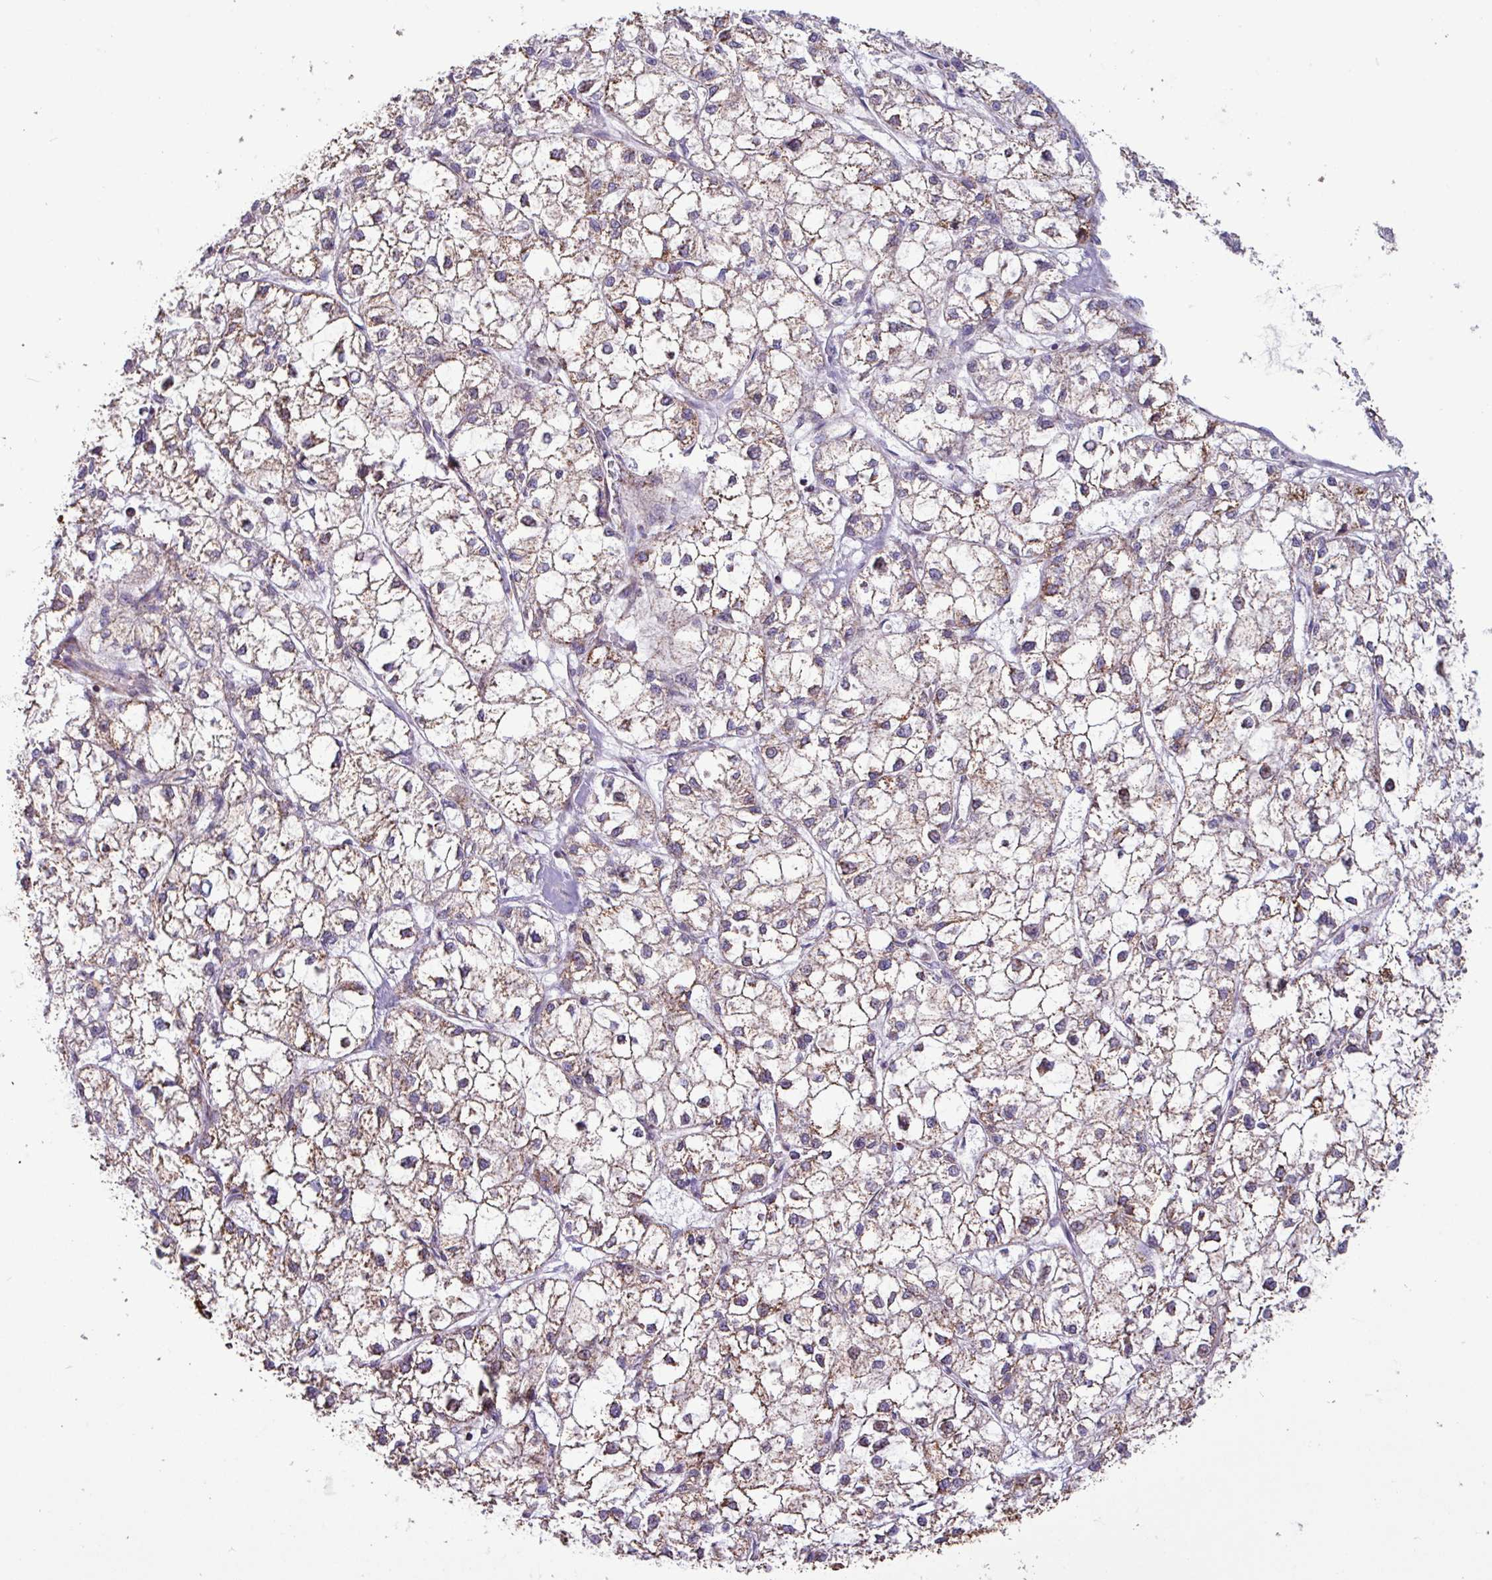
{"staining": {"intensity": "moderate", "quantity": "<25%", "location": "cytoplasmic/membranous"}, "tissue": "liver cancer", "cell_type": "Tumor cells", "image_type": "cancer", "snomed": [{"axis": "morphology", "description": "Carcinoma, Hepatocellular, NOS"}, {"axis": "topography", "description": "Liver"}], "caption": "Immunohistochemistry photomicrograph of neoplastic tissue: human liver cancer (hepatocellular carcinoma) stained using IHC displays low levels of moderate protein expression localized specifically in the cytoplasmic/membranous of tumor cells, appearing as a cytoplasmic/membranous brown color.", "gene": "RTL3", "patient": {"sex": "female", "age": 43}}